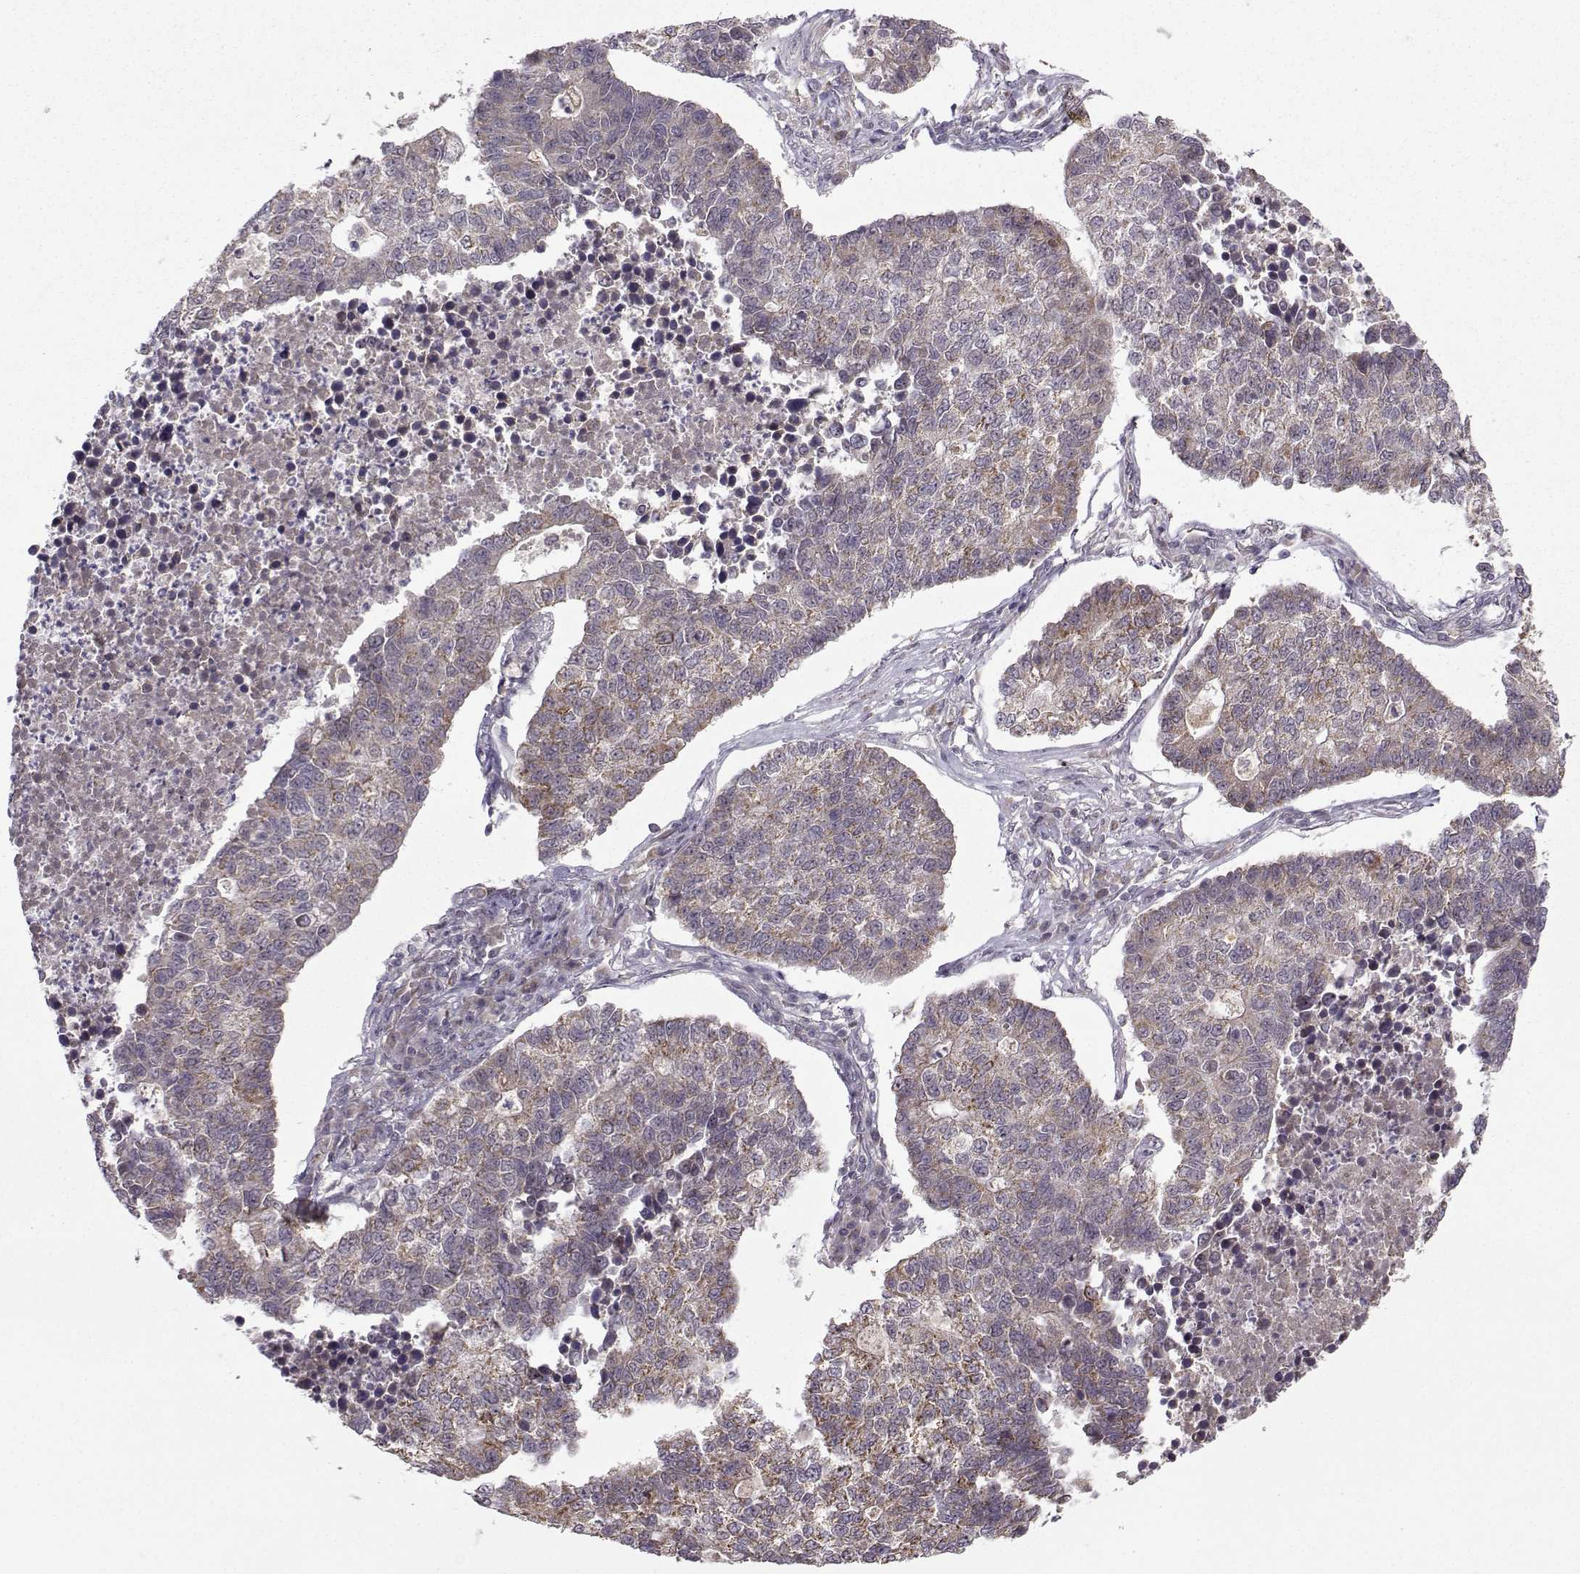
{"staining": {"intensity": "moderate", "quantity": "25%-75%", "location": "cytoplasmic/membranous"}, "tissue": "lung cancer", "cell_type": "Tumor cells", "image_type": "cancer", "snomed": [{"axis": "morphology", "description": "Adenocarcinoma, NOS"}, {"axis": "topography", "description": "Lung"}], "caption": "Brown immunohistochemical staining in lung cancer displays moderate cytoplasmic/membranous staining in approximately 25%-75% of tumor cells.", "gene": "NECAB3", "patient": {"sex": "male", "age": 57}}